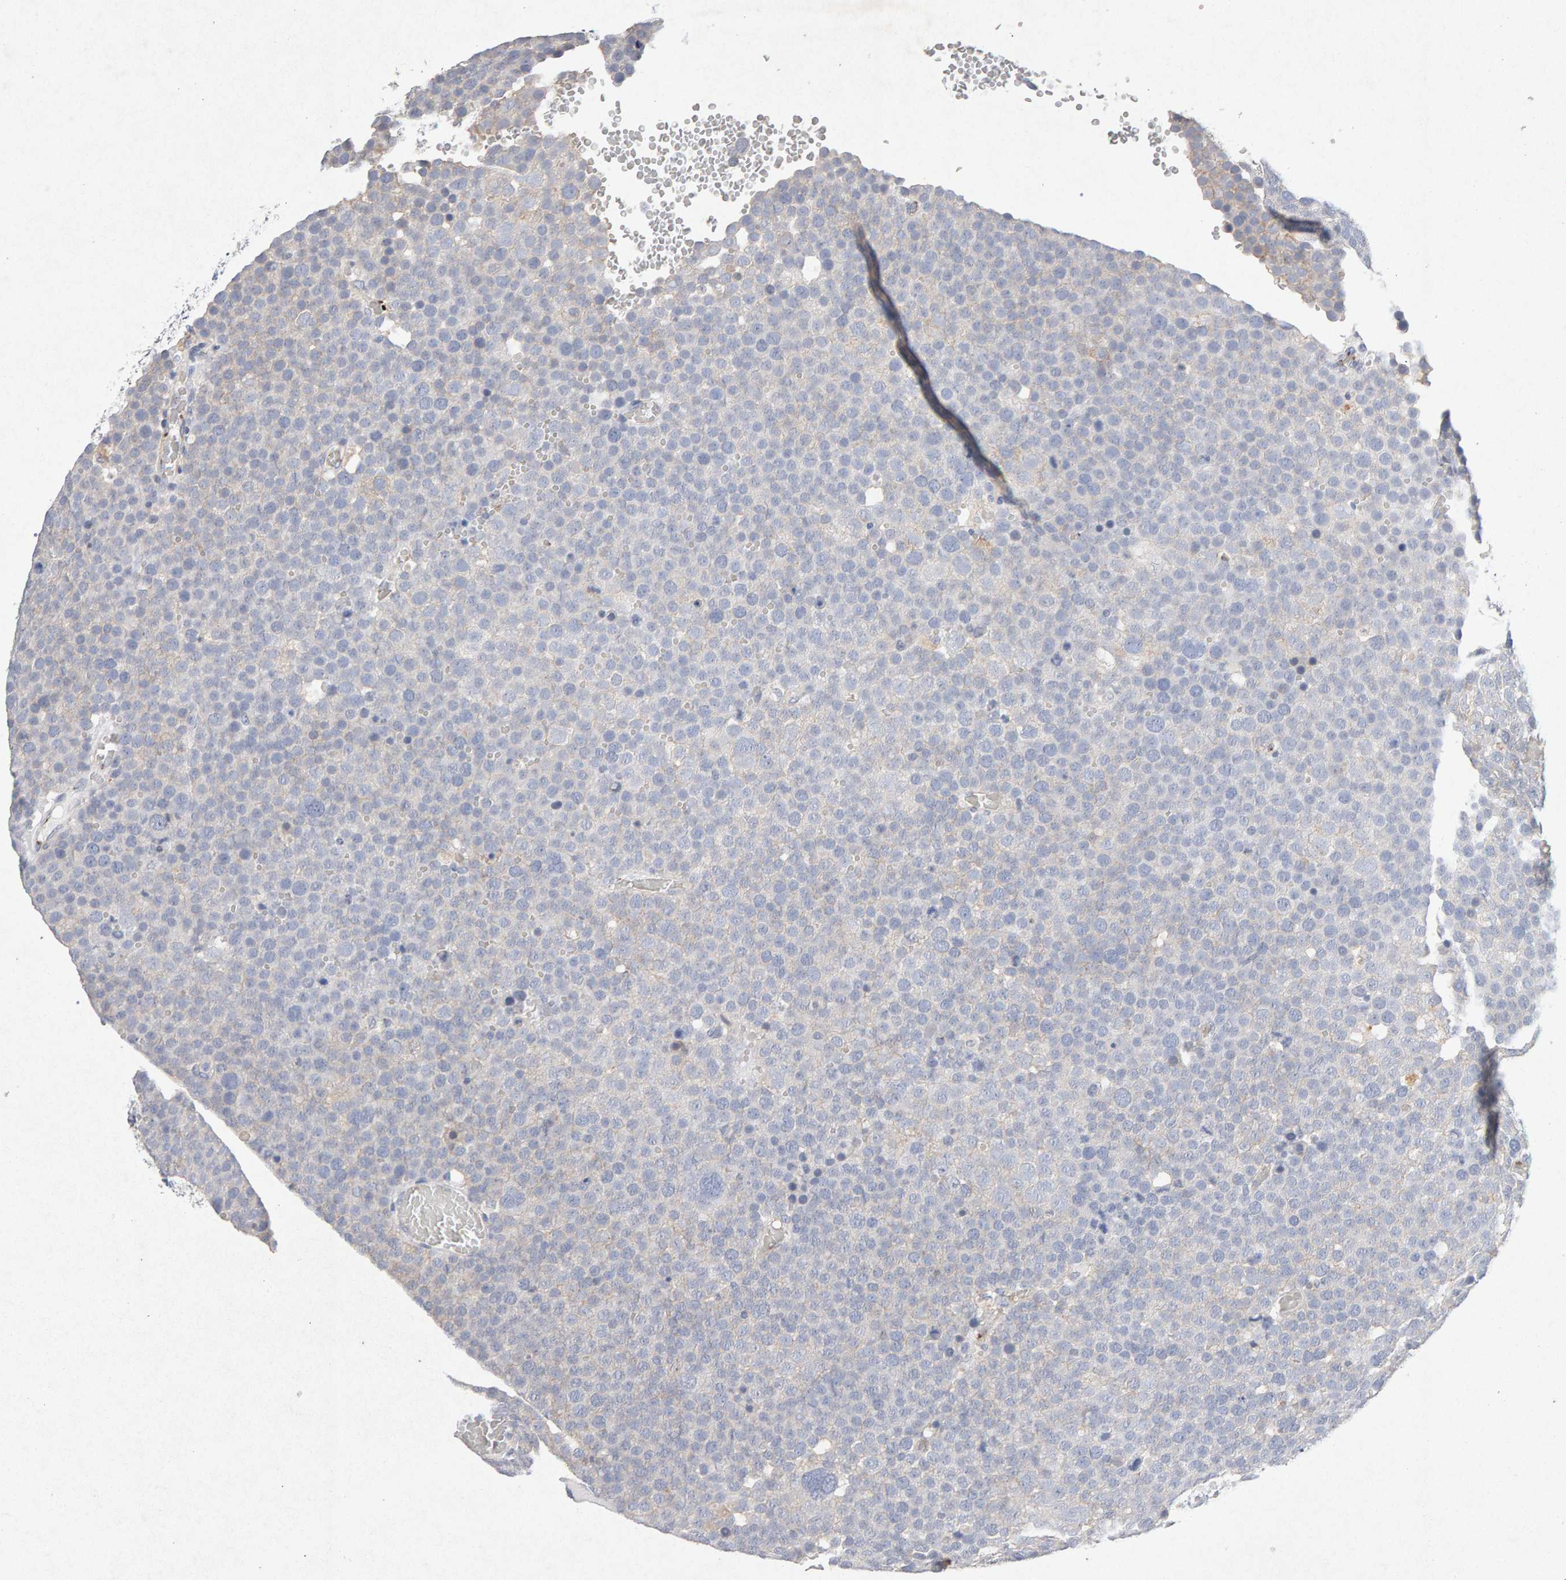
{"staining": {"intensity": "negative", "quantity": "none", "location": "none"}, "tissue": "testis cancer", "cell_type": "Tumor cells", "image_type": "cancer", "snomed": [{"axis": "morphology", "description": "Seminoma, NOS"}, {"axis": "topography", "description": "Testis"}], "caption": "This is an immunohistochemistry micrograph of human seminoma (testis). There is no expression in tumor cells.", "gene": "PTPRM", "patient": {"sex": "male", "age": 71}}